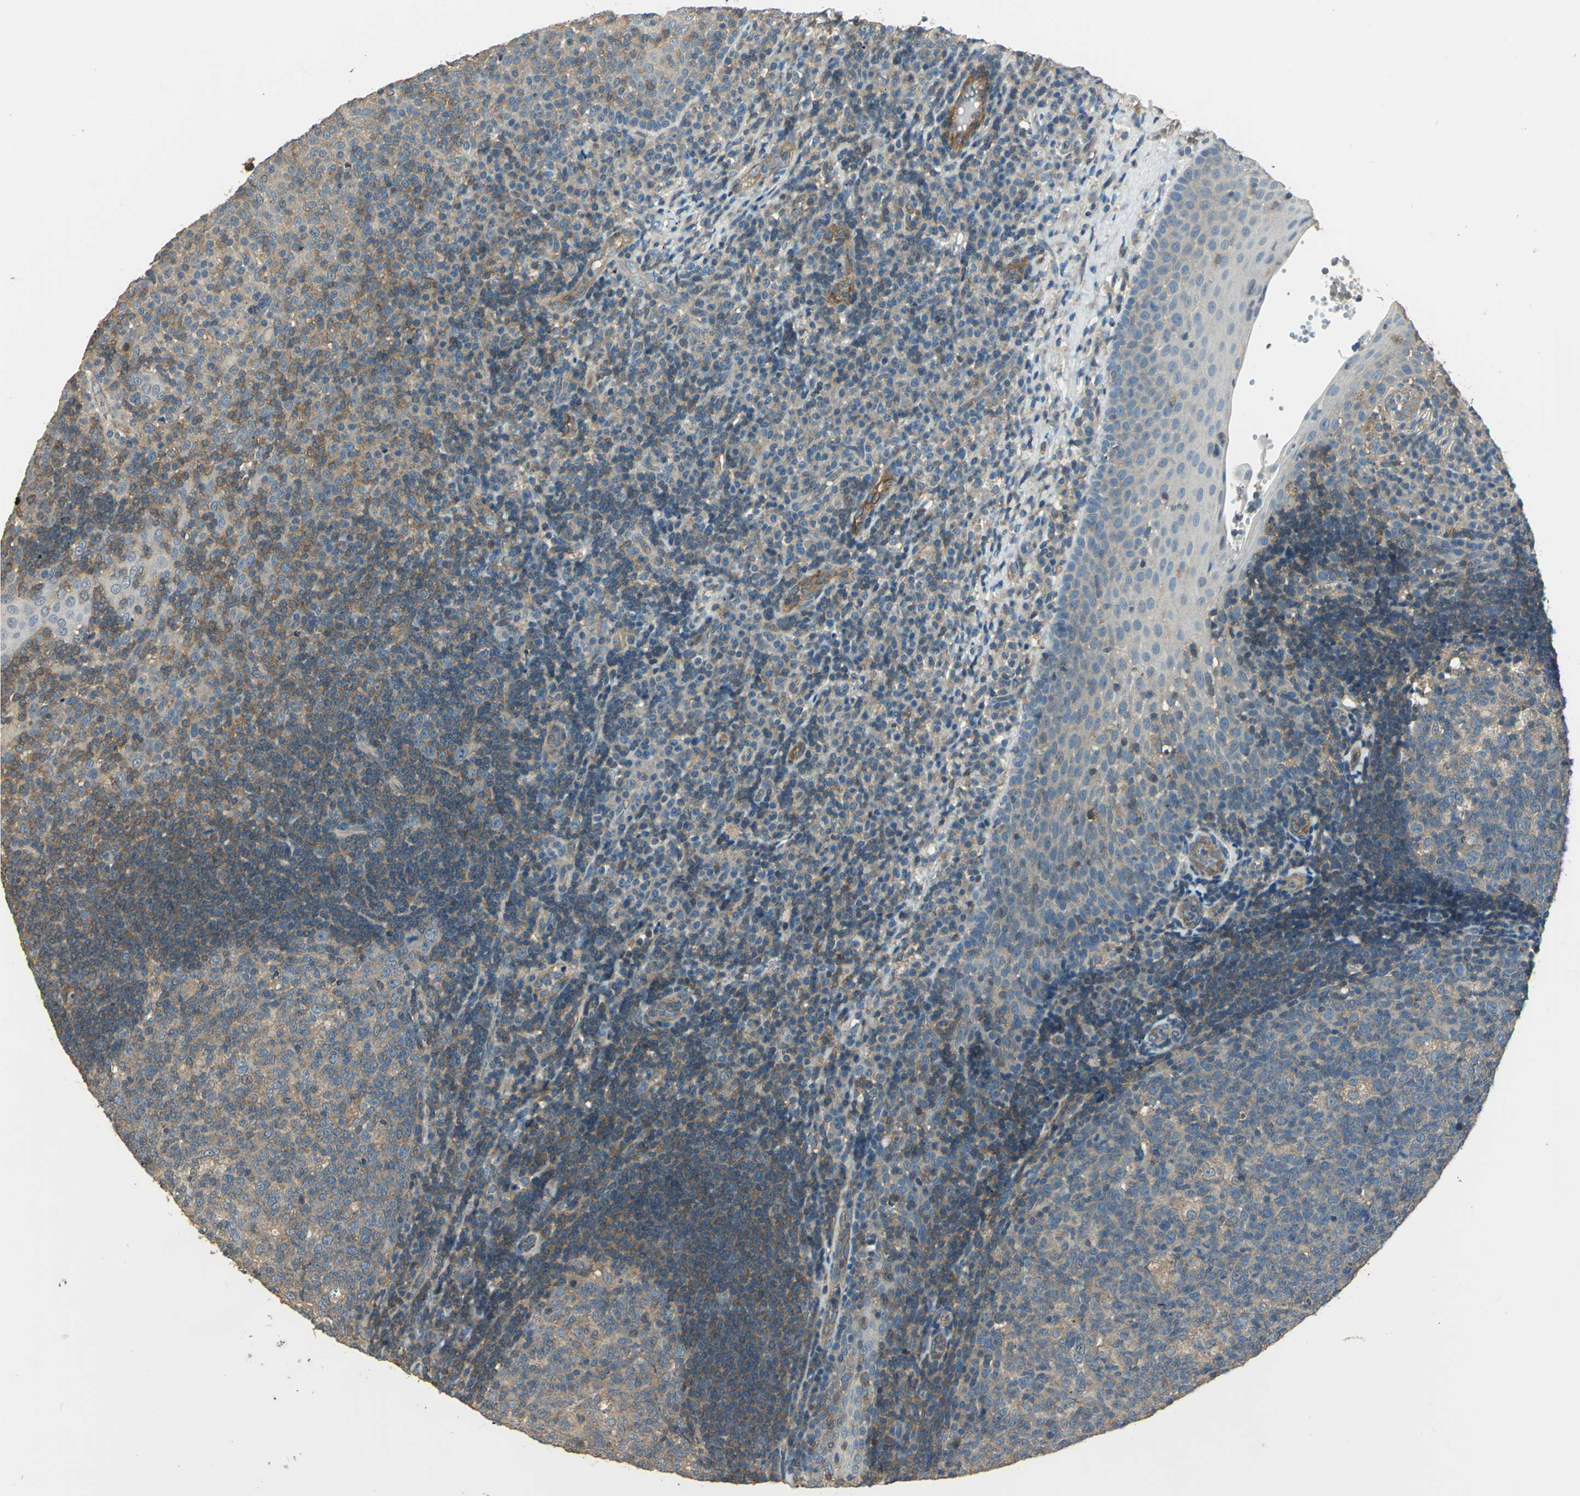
{"staining": {"intensity": "weak", "quantity": "25%-75%", "location": "cytoplasmic/membranous"}, "tissue": "tonsil", "cell_type": "Germinal center cells", "image_type": "normal", "snomed": [{"axis": "morphology", "description": "Normal tissue, NOS"}, {"axis": "topography", "description": "Tonsil"}], "caption": "A brown stain shows weak cytoplasmic/membranous expression of a protein in germinal center cells of normal human tonsil.", "gene": "RAPGEF1", "patient": {"sex": "female", "age": 40}}